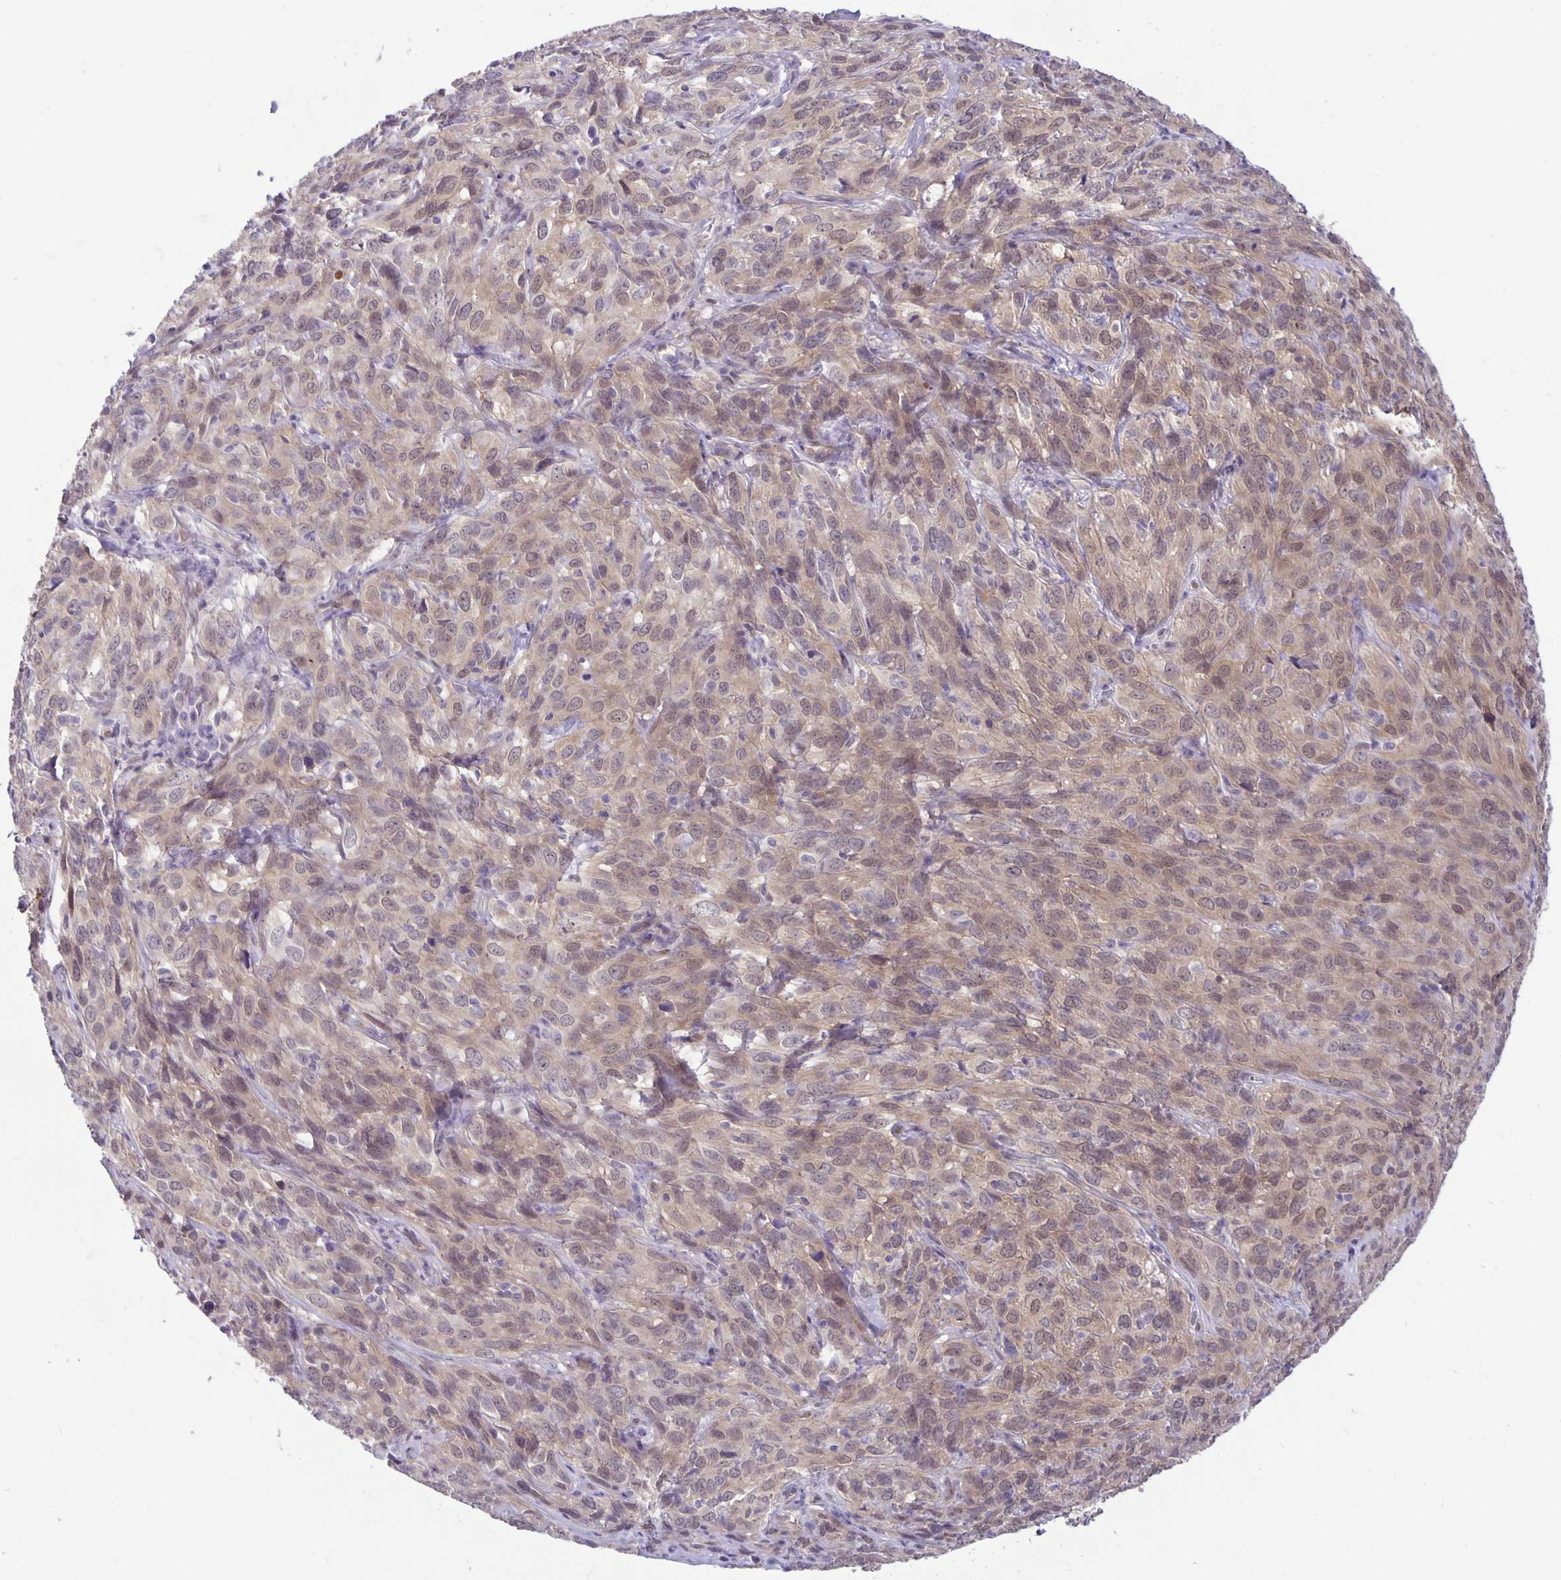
{"staining": {"intensity": "weak", "quantity": "25%-75%", "location": "cytoplasmic/membranous"}, "tissue": "cervical cancer", "cell_type": "Tumor cells", "image_type": "cancer", "snomed": [{"axis": "morphology", "description": "Squamous cell carcinoma, NOS"}, {"axis": "topography", "description": "Cervix"}], "caption": "Immunohistochemical staining of cervical cancer displays low levels of weak cytoplasmic/membranous protein staining in approximately 25%-75% of tumor cells.", "gene": "TAX1BP3", "patient": {"sex": "female", "age": 51}}